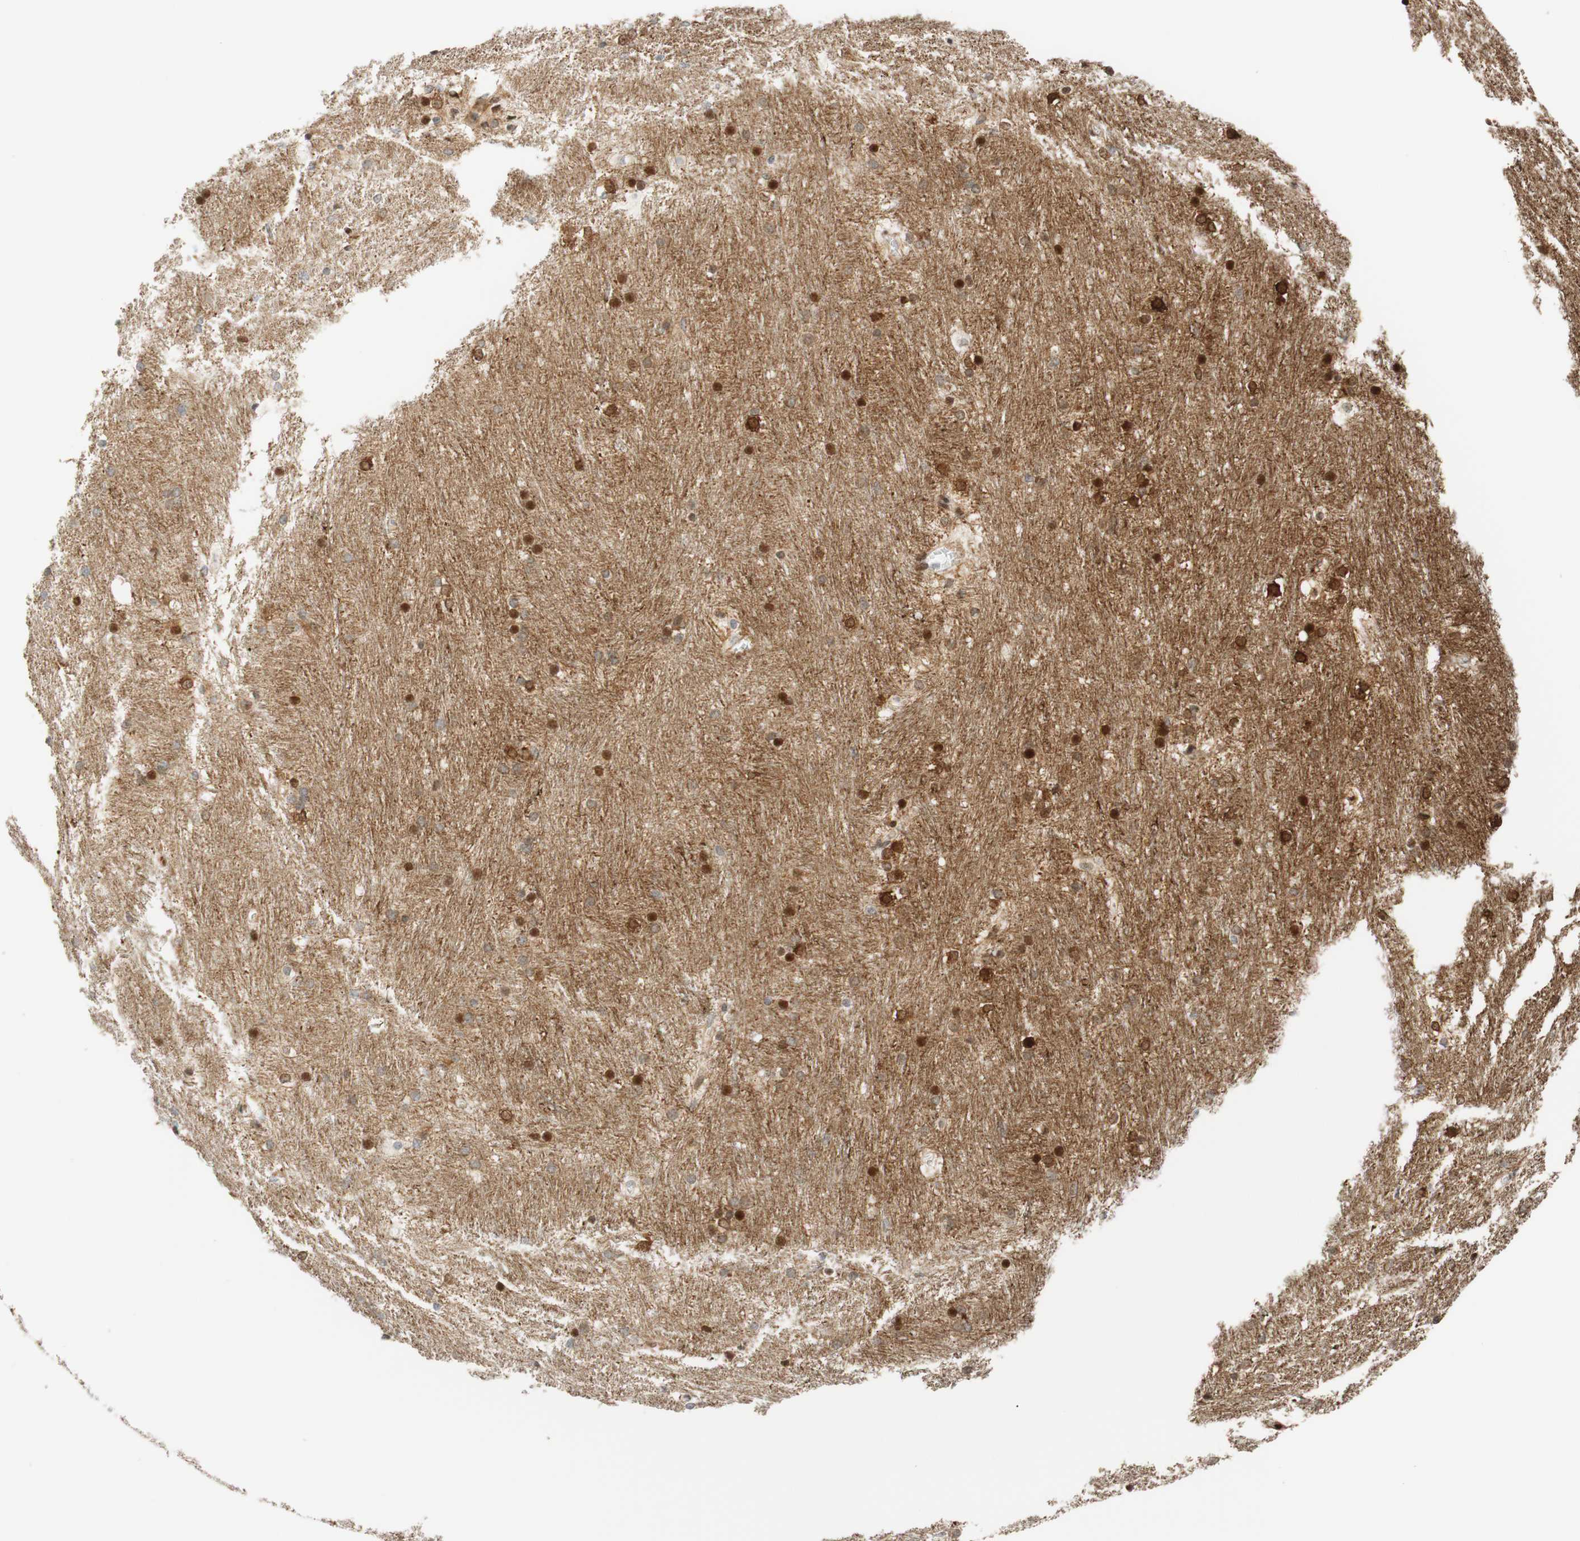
{"staining": {"intensity": "strong", "quantity": "25%-75%", "location": "cytoplasmic/membranous,nuclear"}, "tissue": "caudate", "cell_type": "Glial cells", "image_type": "normal", "snomed": [{"axis": "morphology", "description": "Normal tissue, NOS"}, {"axis": "topography", "description": "Lateral ventricle wall"}], "caption": "DAB (3,3'-diaminobenzidine) immunohistochemical staining of normal human caudate demonstrates strong cytoplasmic/membranous,nuclear protein staining in approximately 25%-75% of glial cells.", "gene": "STMN1", "patient": {"sex": "female", "age": 19}}